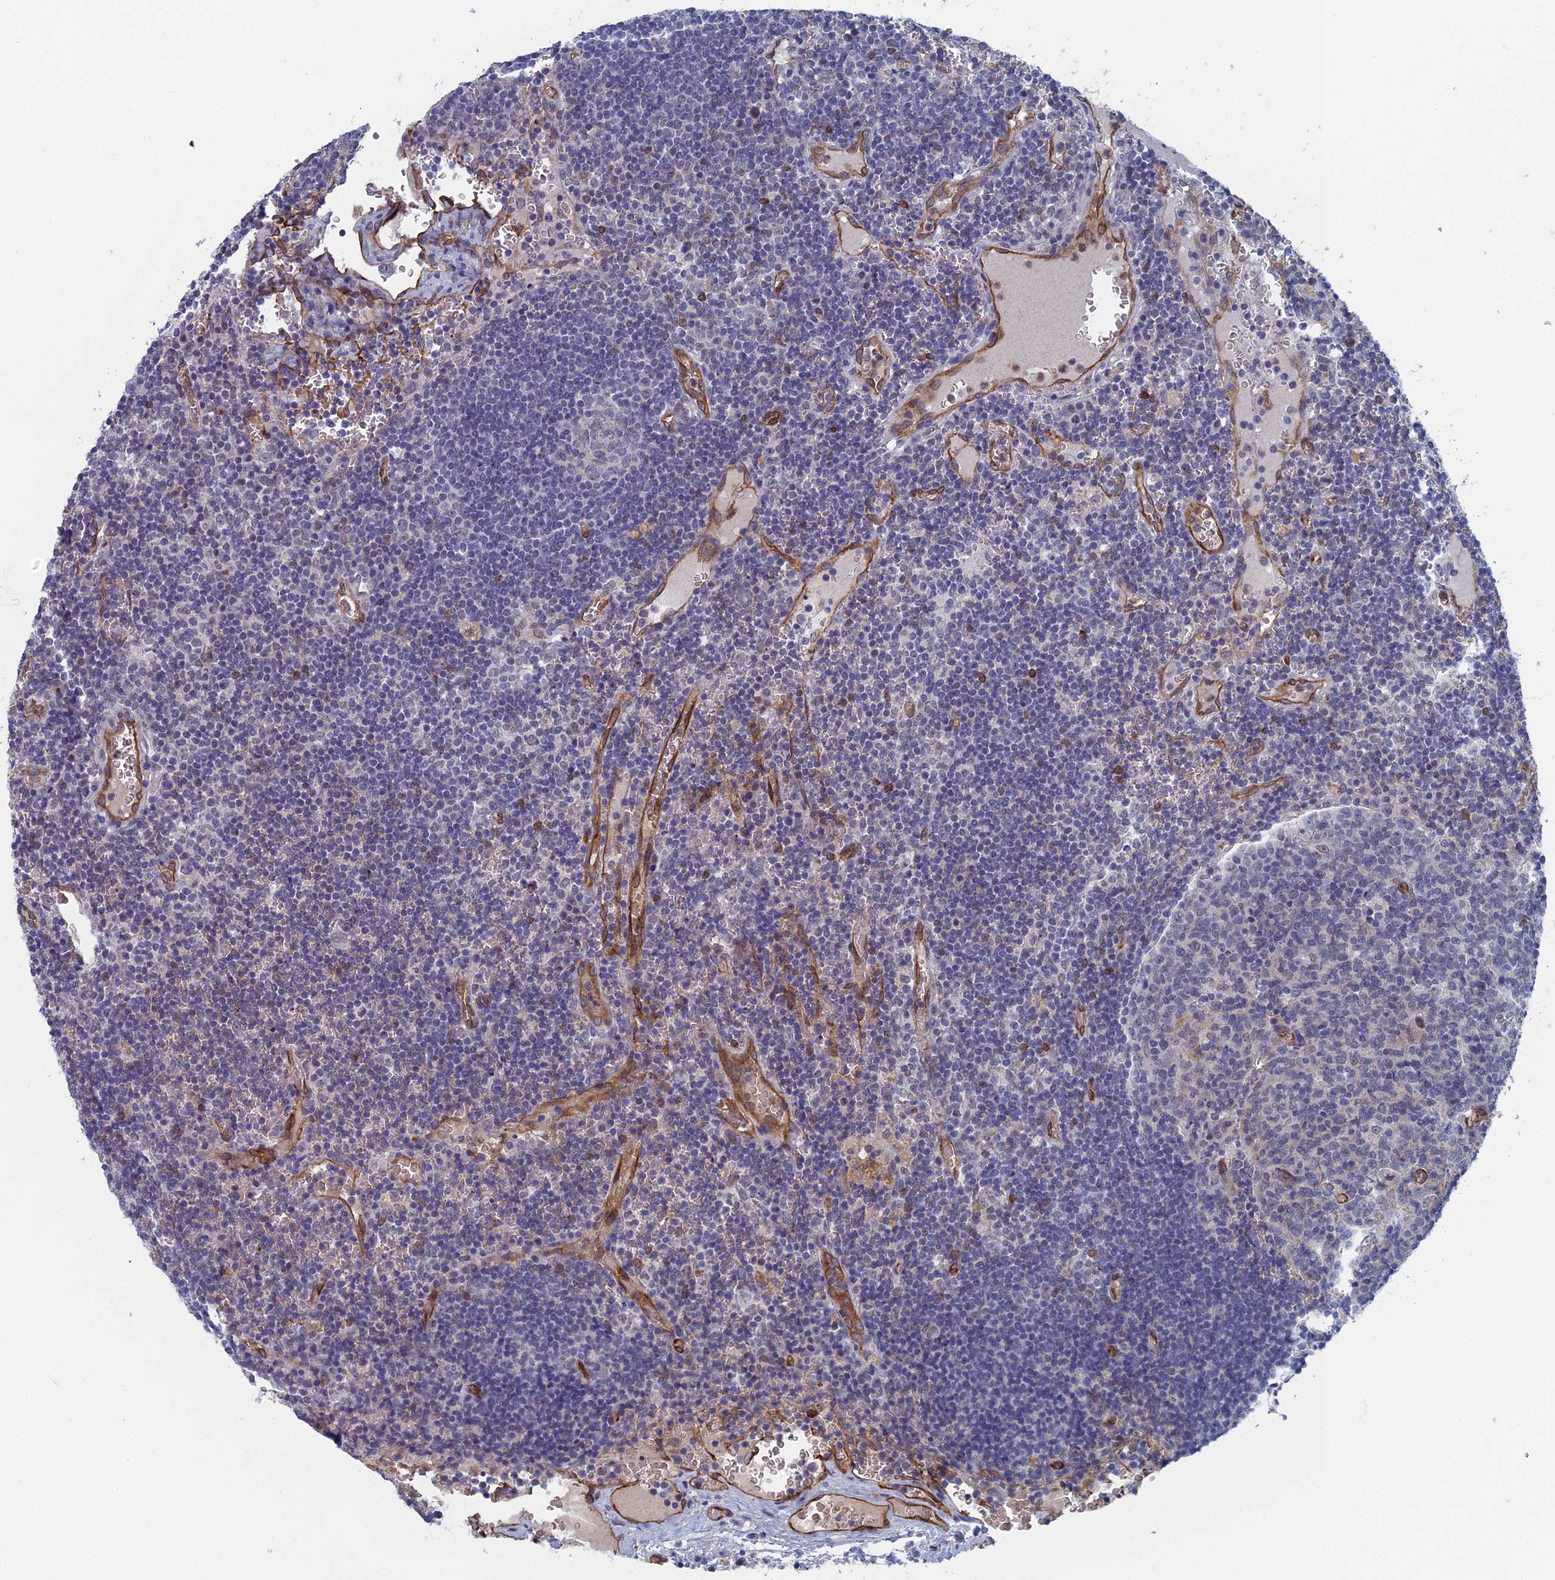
{"staining": {"intensity": "negative", "quantity": "none", "location": "none"}, "tissue": "lymph node", "cell_type": "Germinal center cells", "image_type": "normal", "snomed": [{"axis": "morphology", "description": "Normal tissue, NOS"}, {"axis": "topography", "description": "Lymph node"}], "caption": "Normal lymph node was stained to show a protein in brown. There is no significant expression in germinal center cells.", "gene": "ARAP3", "patient": {"sex": "female", "age": 73}}